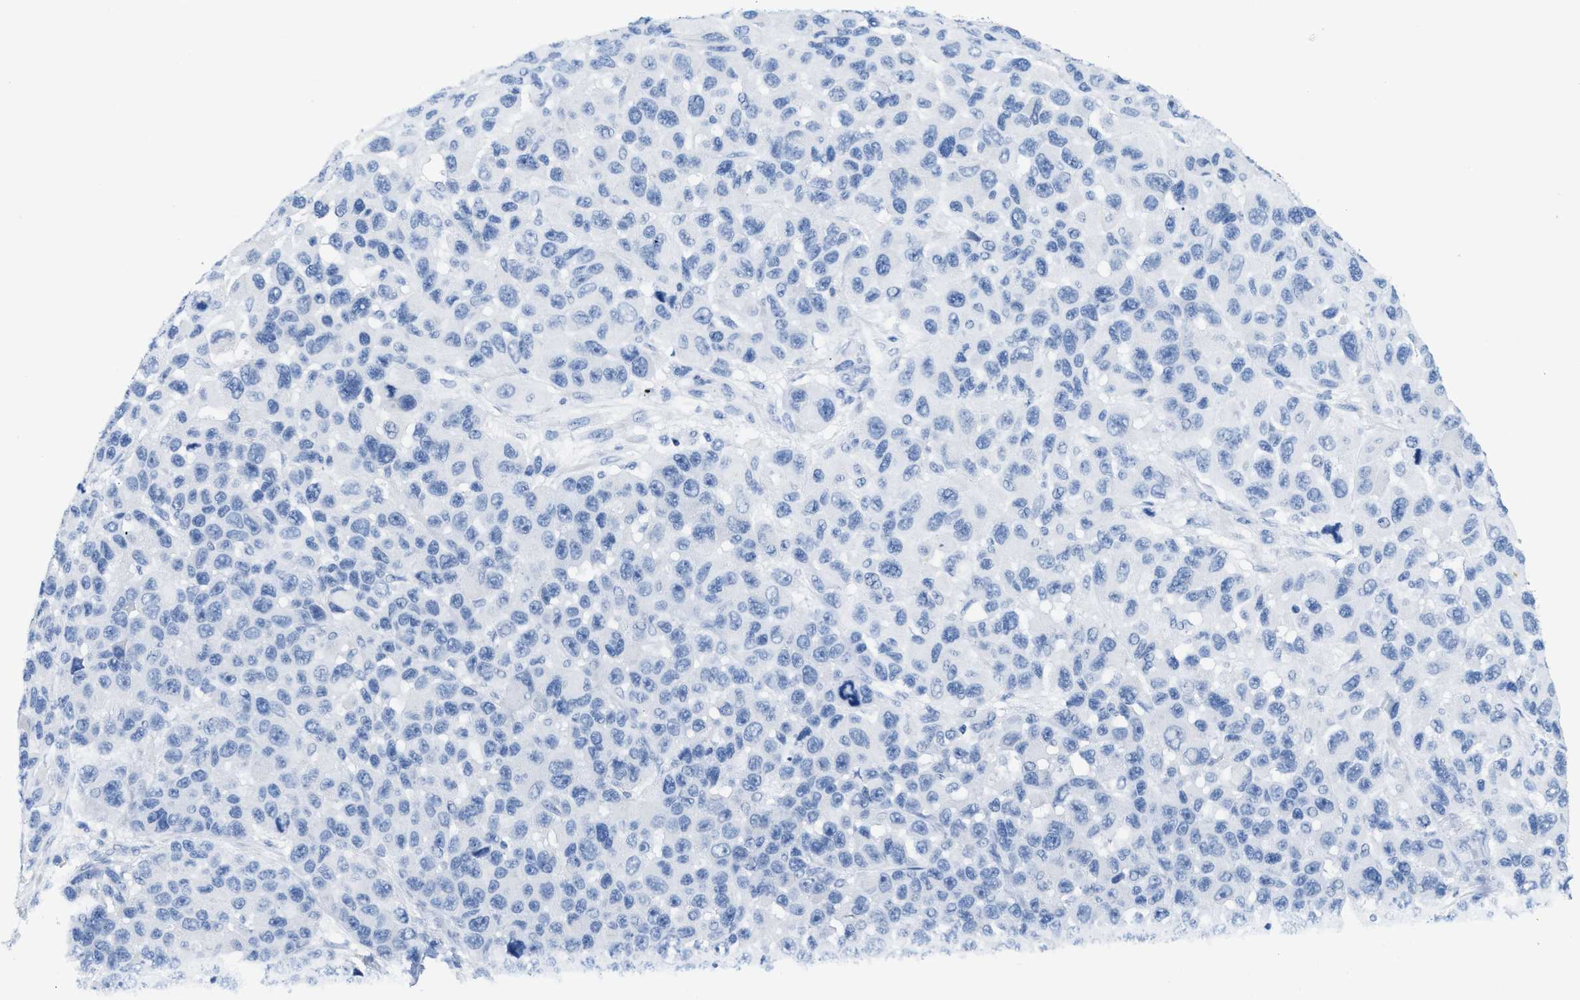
{"staining": {"intensity": "negative", "quantity": "none", "location": "none"}, "tissue": "melanoma", "cell_type": "Tumor cells", "image_type": "cancer", "snomed": [{"axis": "morphology", "description": "Malignant melanoma, NOS"}, {"axis": "topography", "description": "Skin"}], "caption": "Tumor cells are negative for protein expression in human malignant melanoma.", "gene": "CR1", "patient": {"sex": "male", "age": 53}}